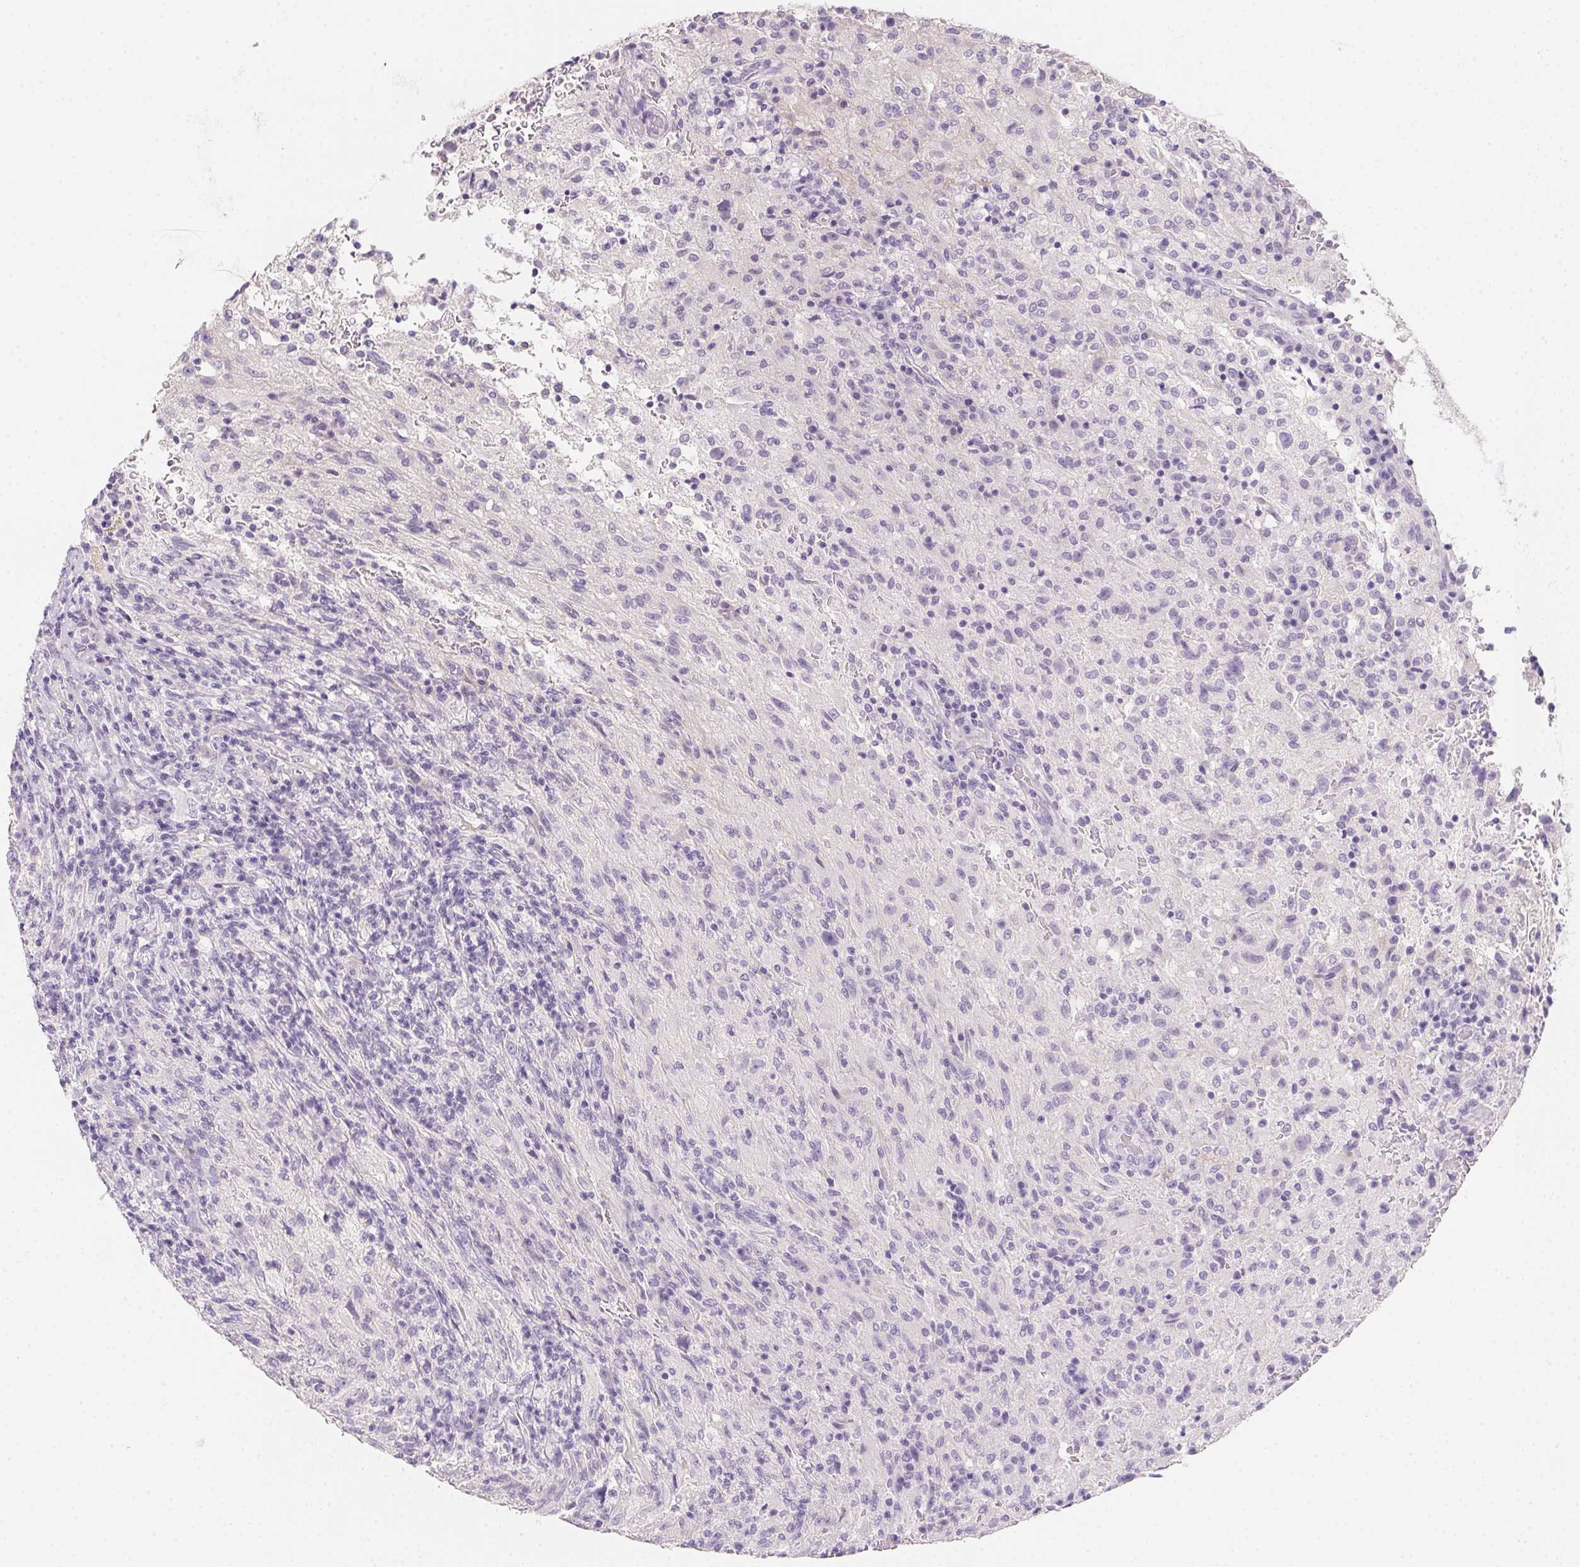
{"staining": {"intensity": "negative", "quantity": "none", "location": "none"}, "tissue": "glioma", "cell_type": "Tumor cells", "image_type": "cancer", "snomed": [{"axis": "morphology", "description": "Glioma, malignant, High grade"}, {"axis": "topography", "description": "Brain"}], "caption": "IHC of human malignant high-grade glioma demonstrates no positivity in tumor cells.", "gene": "MYL4", "patient": {"sex": "male", "age": 68}}